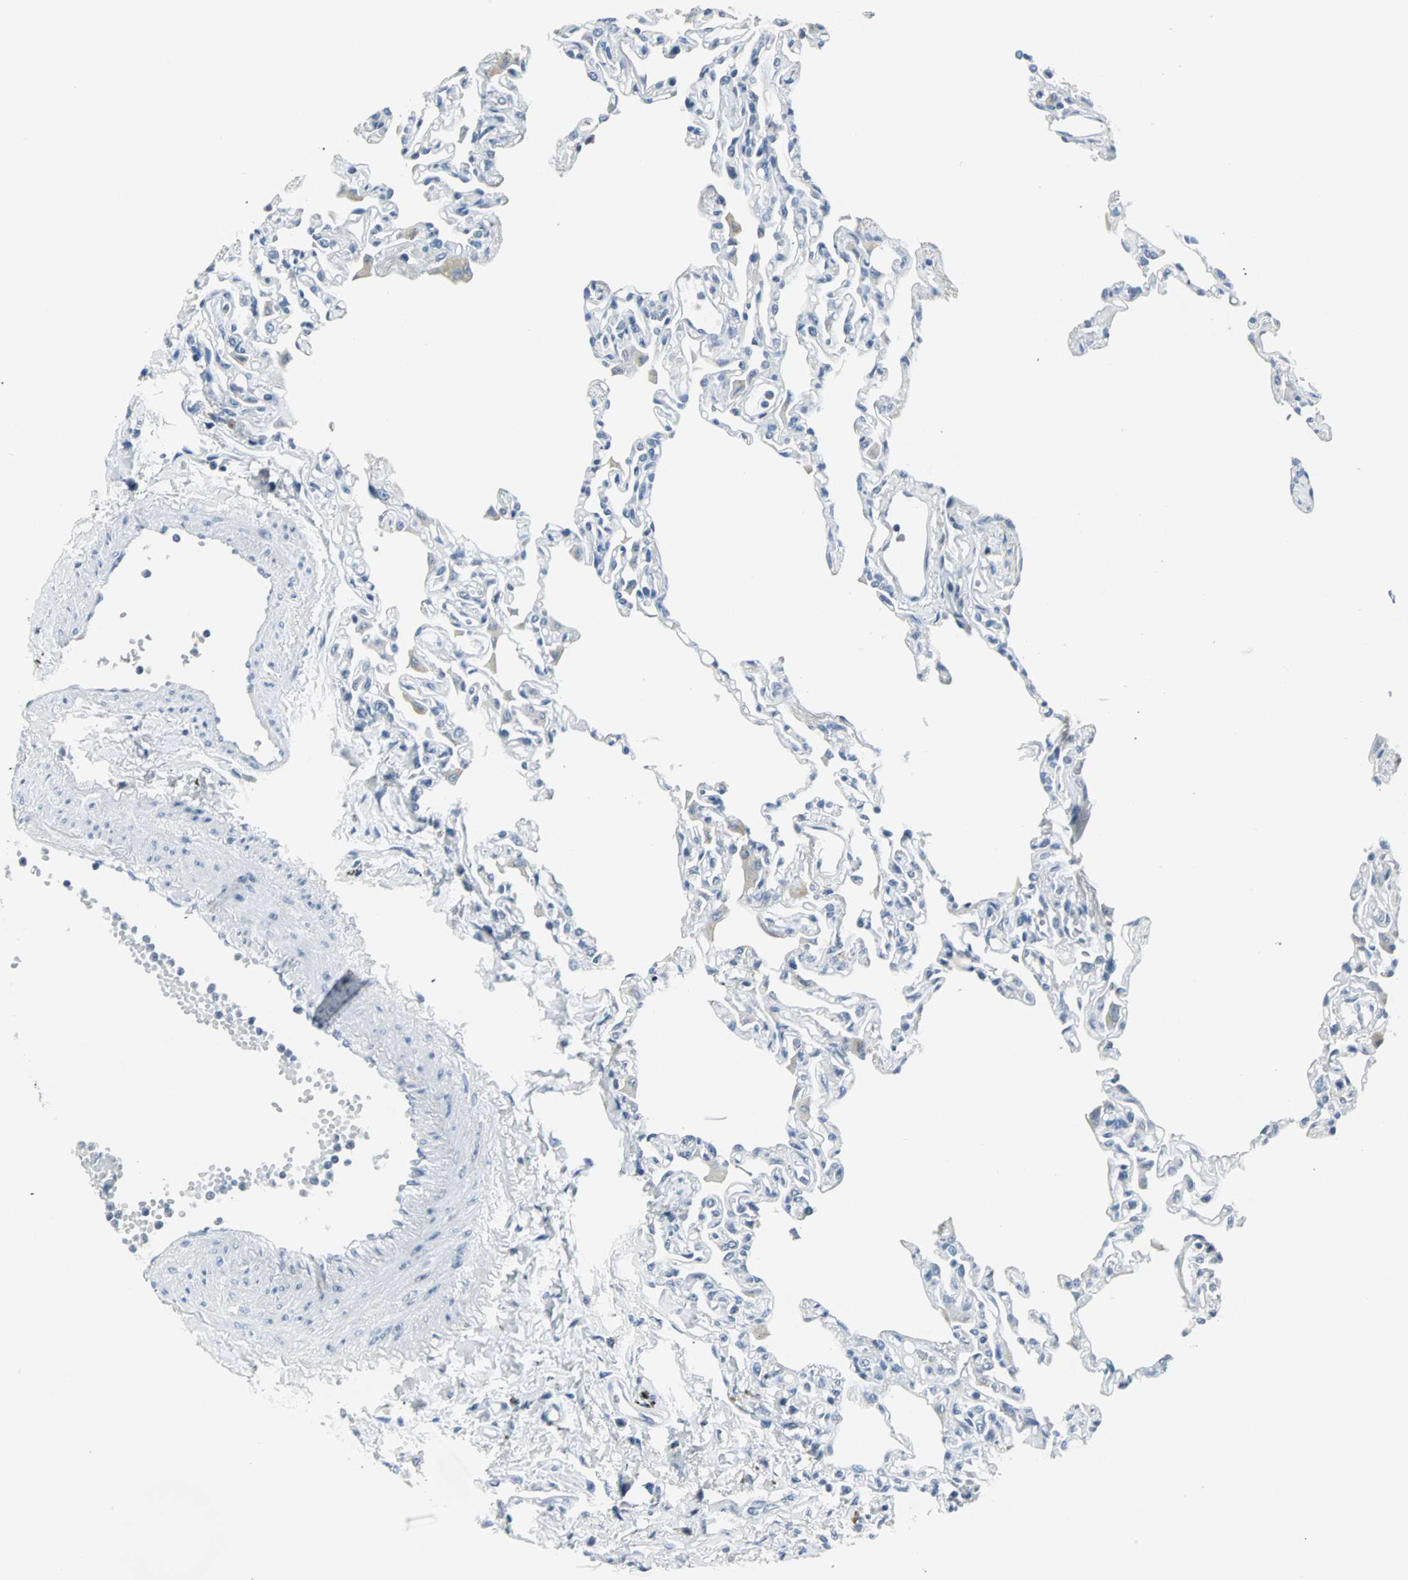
{"staining": {"intensity": "negative", "quantity": "none", "location": "none"}, "tissue": "lung", "cell_type": "Alveolar cells", "image_type": "normal", "snomed": [{"axis": "morphology", "description": "Normal tissue, NOS"}, {"axis": "topography", "description": "Lung"}], "caption": "An image of lung stained for a protein demonstrates no brown staining in alveolar cells.", "gene": "SLC2A5", "patient": {"sex": "female", "age": 49}}